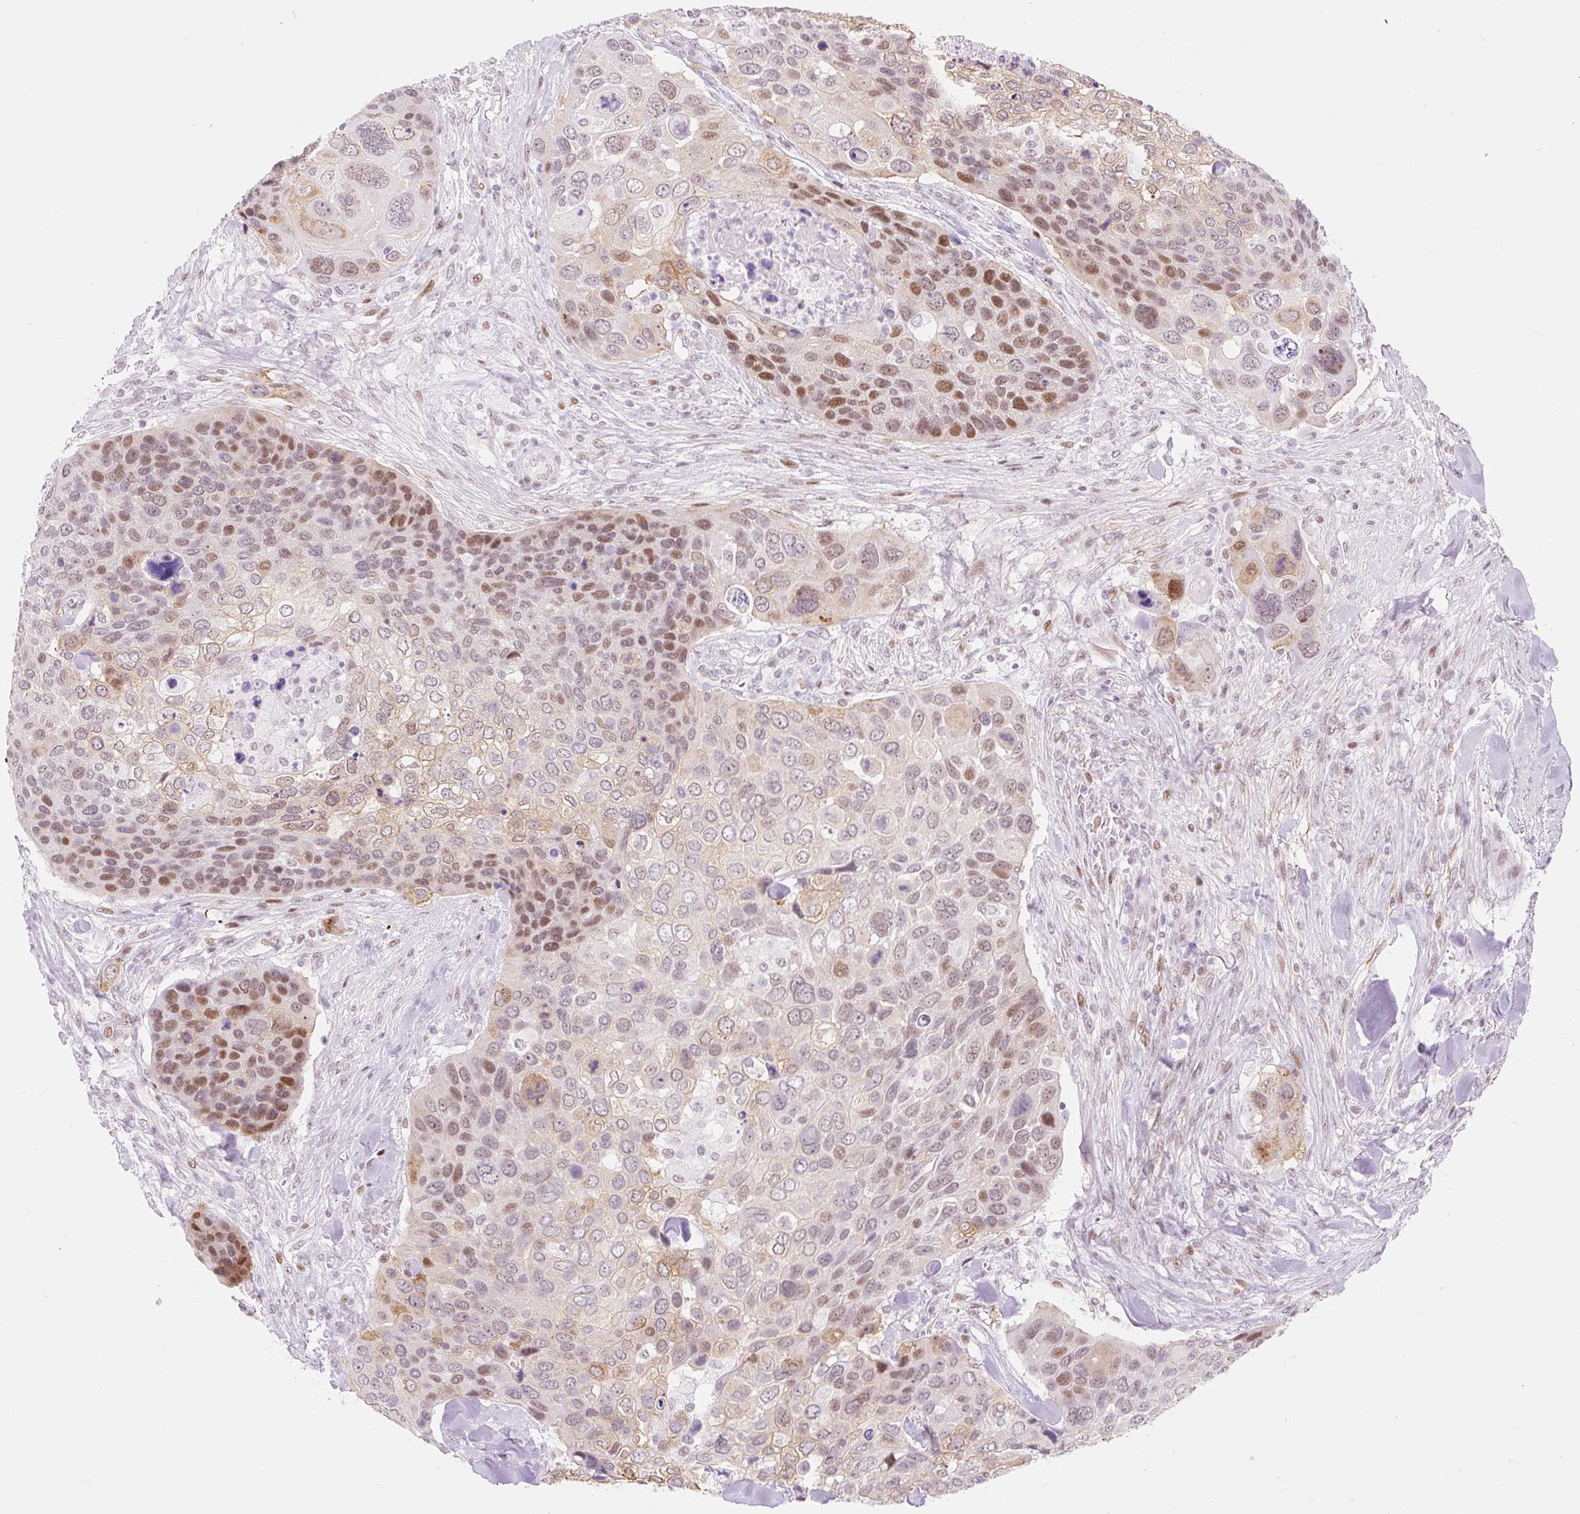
{"staining": {"intensity": "moderate", "quantity": "25%-75%", "location": "nuclear"}, "tissue": "skin cancer", "cell_type": "Tumor cells", "image_type": "cancer", "snomed": [{"axis": "morphology", "description": "Basal cell carcinoma"}, {"axis": "topography", "description": "Skin"}], "caption": "This image reveals immunohistochemistry staining of human skin cancer, with medium moderate nuclear staining in approximately 25%-75% of tumor cells.", "gene": "H2BW1", "patient": {"sex": "female", "age": 74}}